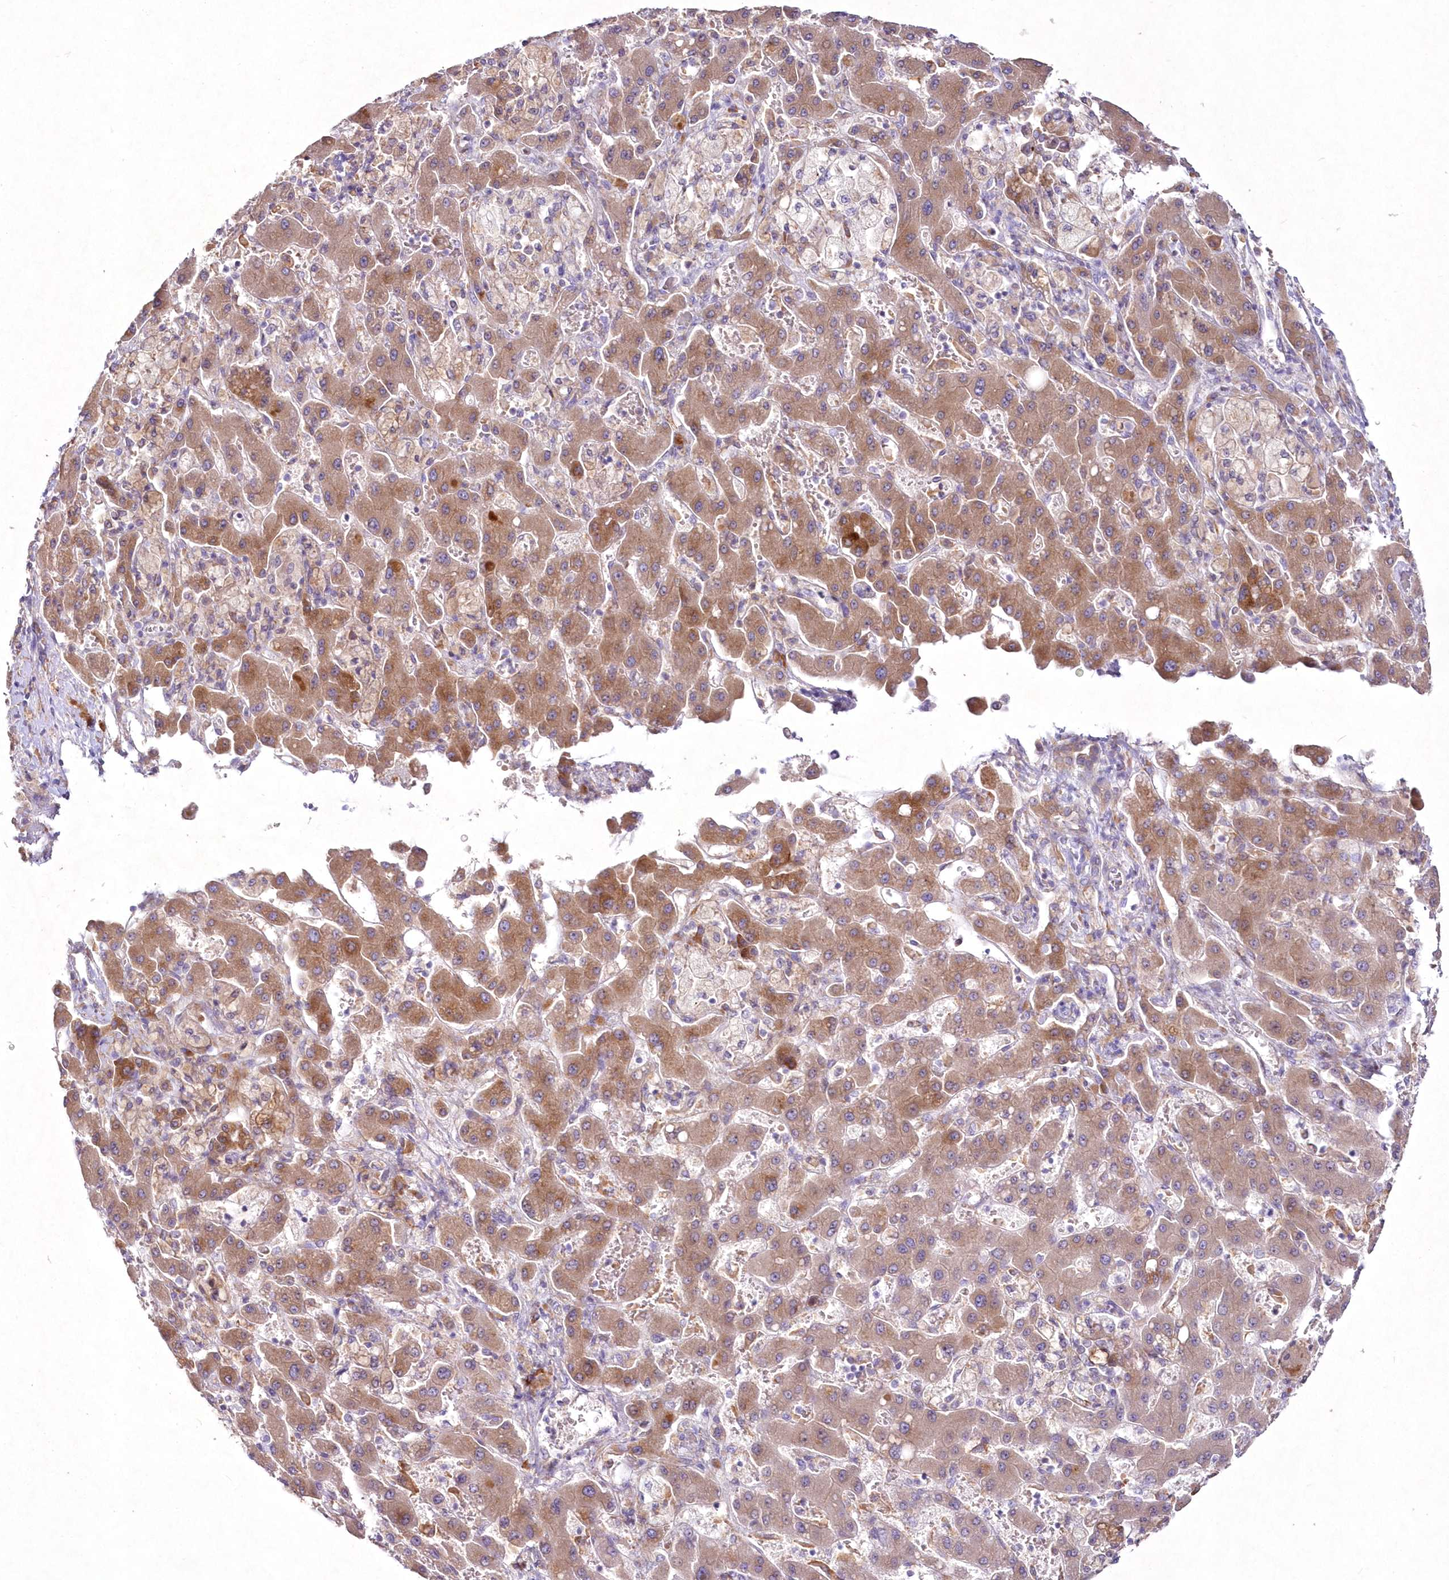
{"staining": {"intensity": "negative", "quantity": "none", "location": "none"}, "tissue": "liver cancer", "cell_type": "Tumor cells", "image_type": "cancer", "snomed": [{"axis": "morphology", "description": "Cholangiocarcinoma"}, {"axis": "topography", "description": "Liver"}], "caption": "The micrograph displays no staining of tumor cells in liver cholangiocarcinoma.", "gene": "ARFGEF3", "patient": {"sex": "male", "age": 50}}